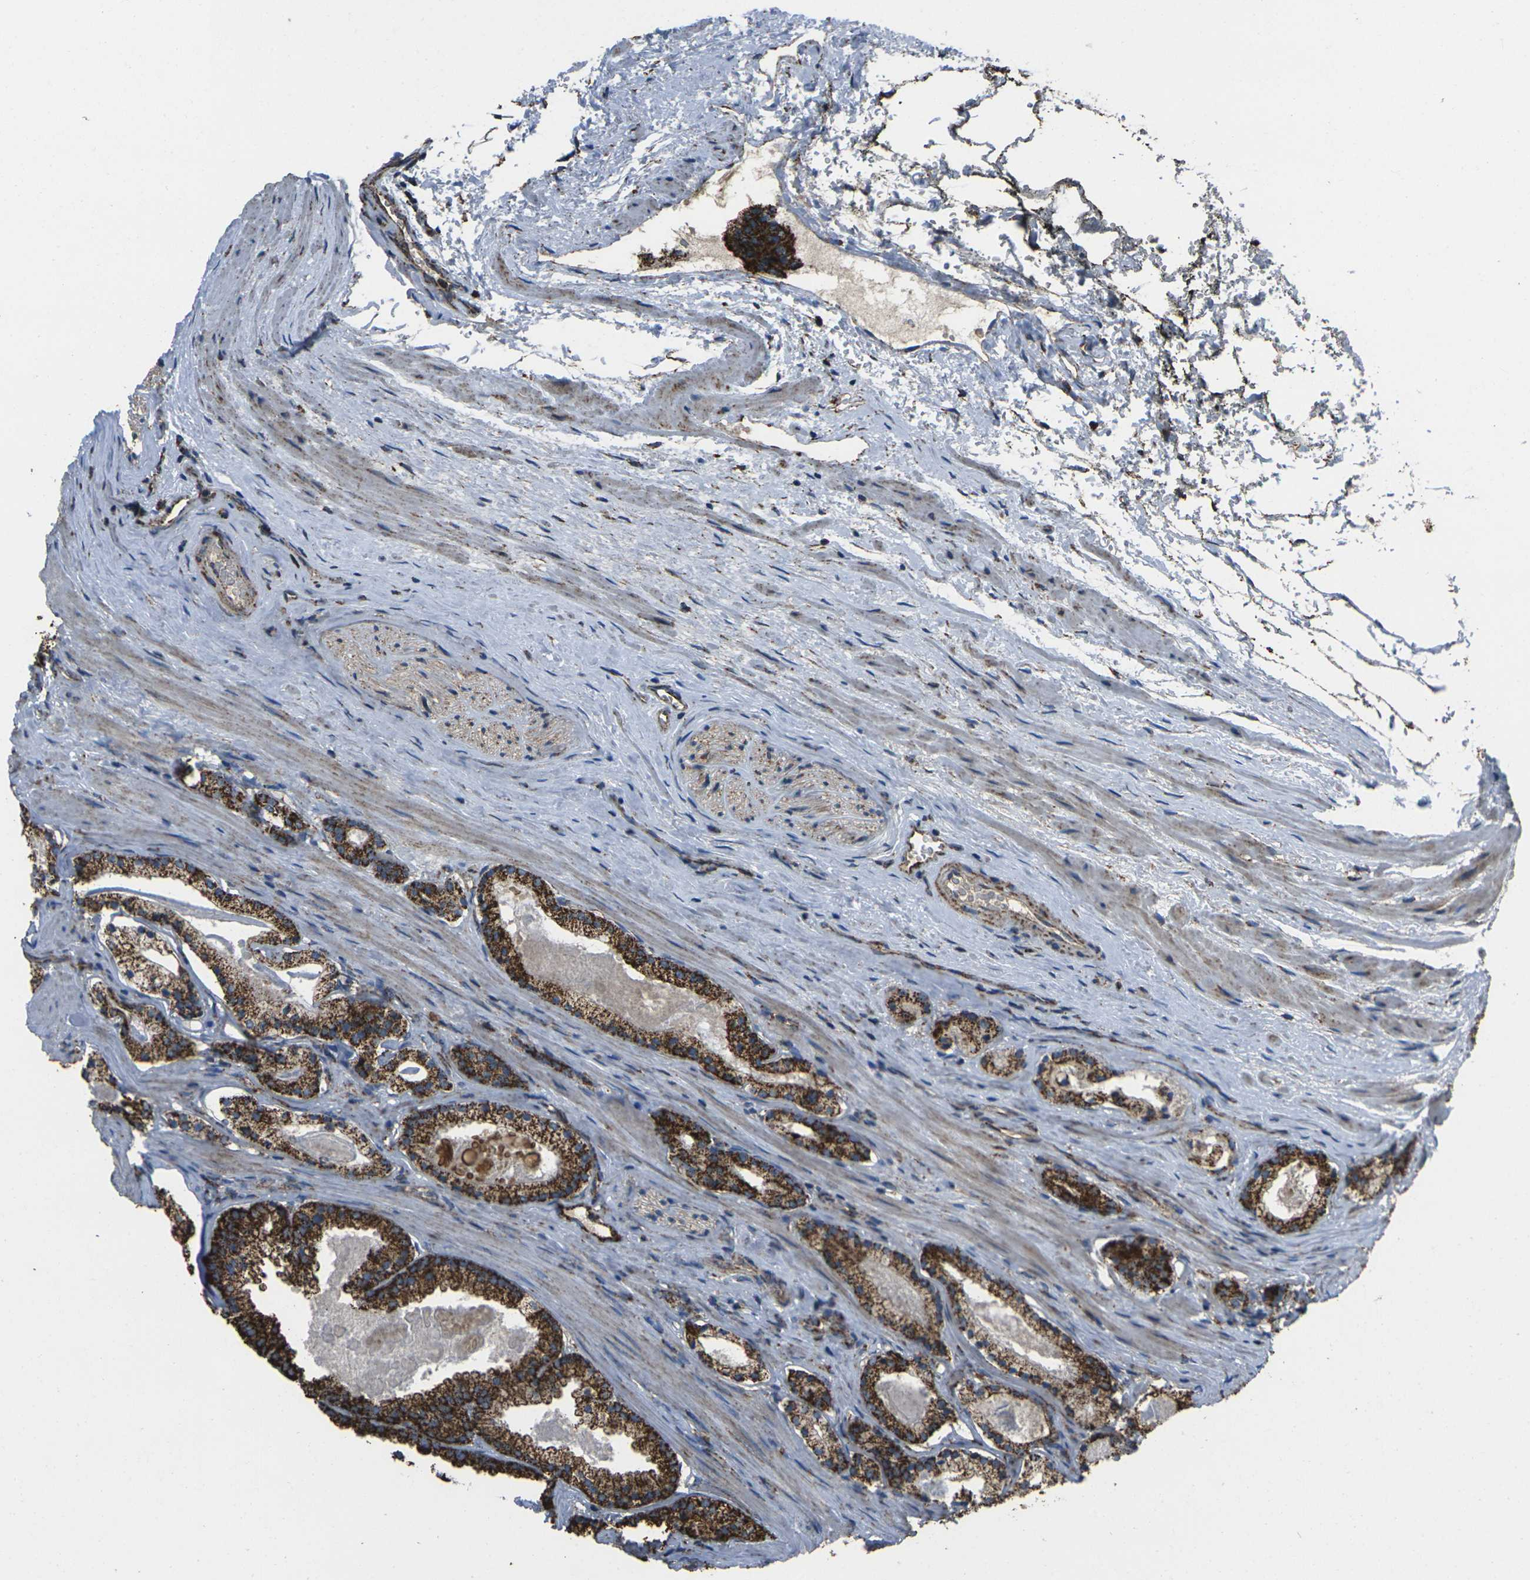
{"staining": {"intensity": "strong", "quantity": ">75%", "location": "cytoplasmic/membranous"}, "tissue": "prostate cancer", "cell_type": "Tumor cells", "image_type": "cancer", "snomed": [{"axis": "morphology", "description": "Adenocarcinoma, Low grade"}, {"axis": "topography", "description": "Prostate"}], "caption": "Prostate cancer (low-grade adenocarcinoma) stained with a brown dye reveals strong cytoplasmic/membranous positive positivity in approximately >75% of tumor cells.", "gene": "KLHL5", "patient": {"sex": "male", "age": 59}}